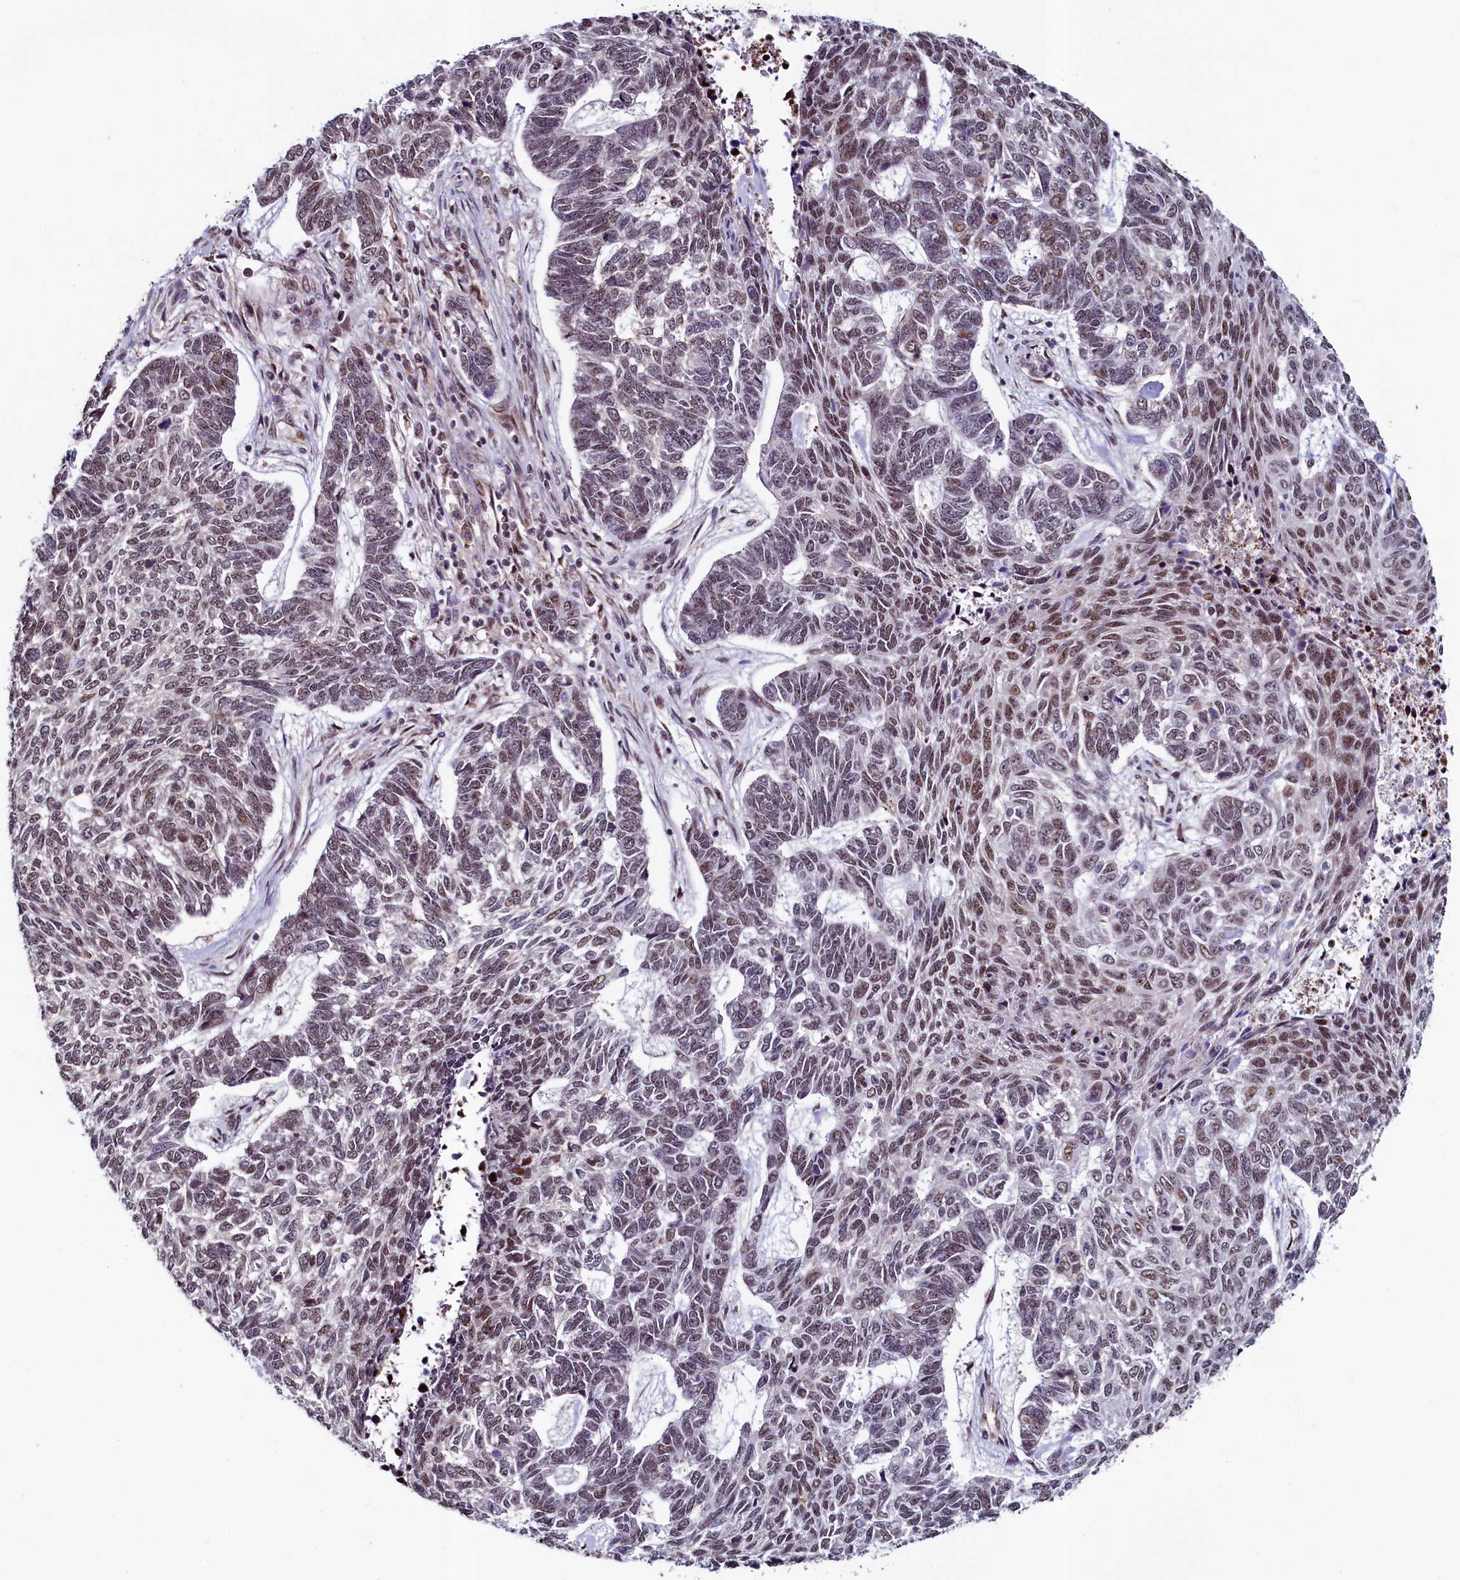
{"staining": {"intensity": "moderate", "quantity": "<25%", "location": "nuclear"}, "tissue": "skin cancer", "cell_type": "Tumor cells", "image_type": "cancer", "snomed": [{"axis": "morphology", "description": "Basal cell carcinoma"}, {"axis": "topography", "description": "Skin"}], "caption": "Immunohistochemistry of skin basal cell carcinoma shows low levels of moderate nuclear staining in approximately <25% of tumor cells.", "gene": "LEO1", "patient": {"sex": "female", "age": 65}}